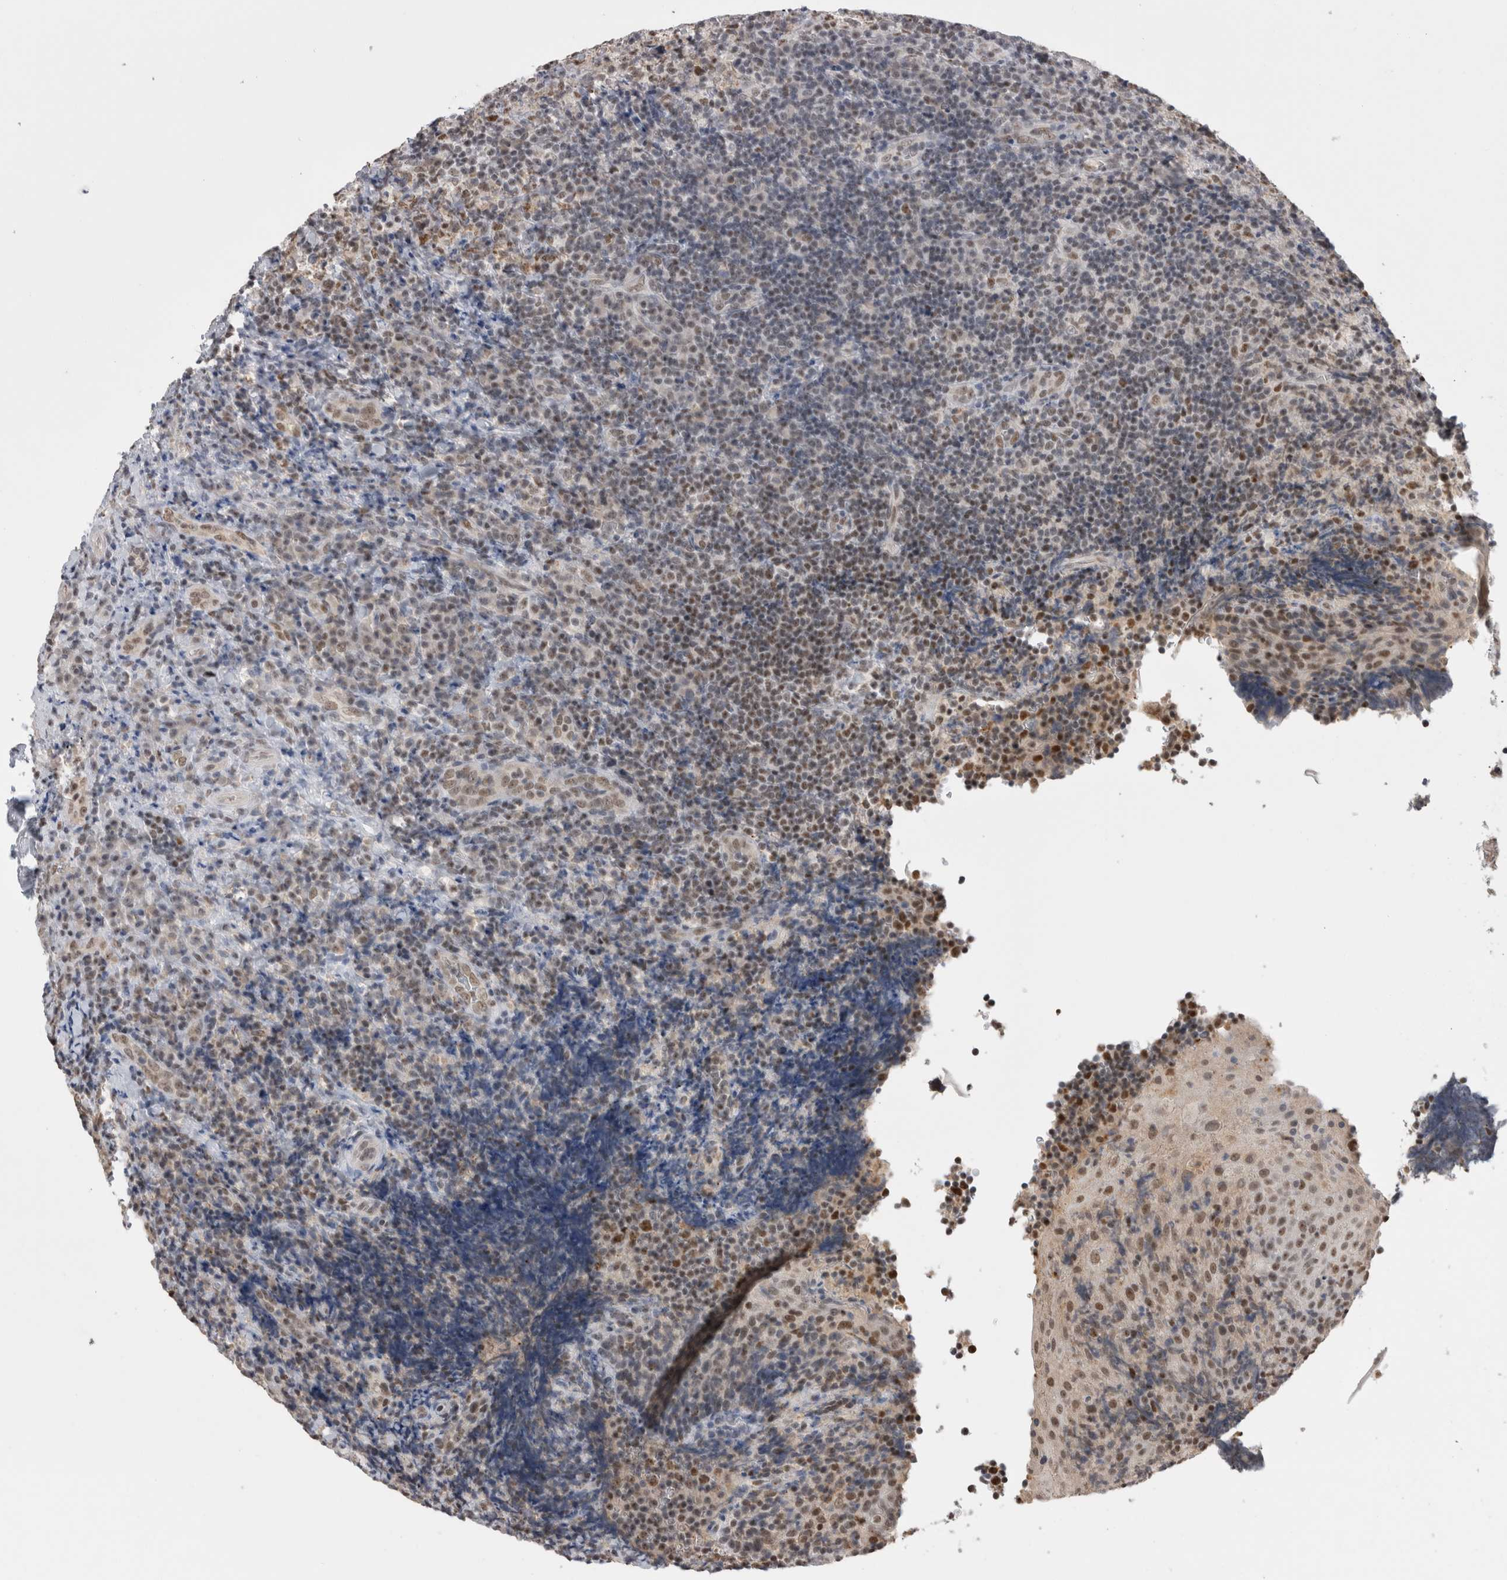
{"staining": {"intensity": "weak", "quantity": "25%-75%", "location": "nuclear"}, "tissue": "lymphoma", "cell_type": "Tumor cells", "image_type": "cancer", "snomed": [{"axis": "morphology", "description": "Malignant lymphoma, non-Hodgkin's type, High grade"}, {"axis": "topography", "description": "Tonsil"}], "caption": "Protein expression analysis of human malignant lymphoma, non-Hodgkin's type (high-grade) reveals weak nuclear positivity in about 25%-75% of tumor cells. (DAB IHC with brightfield microscopy, high magnification).", "gene": "DAXX", "patient": {"sex": "female", "age": 36}}